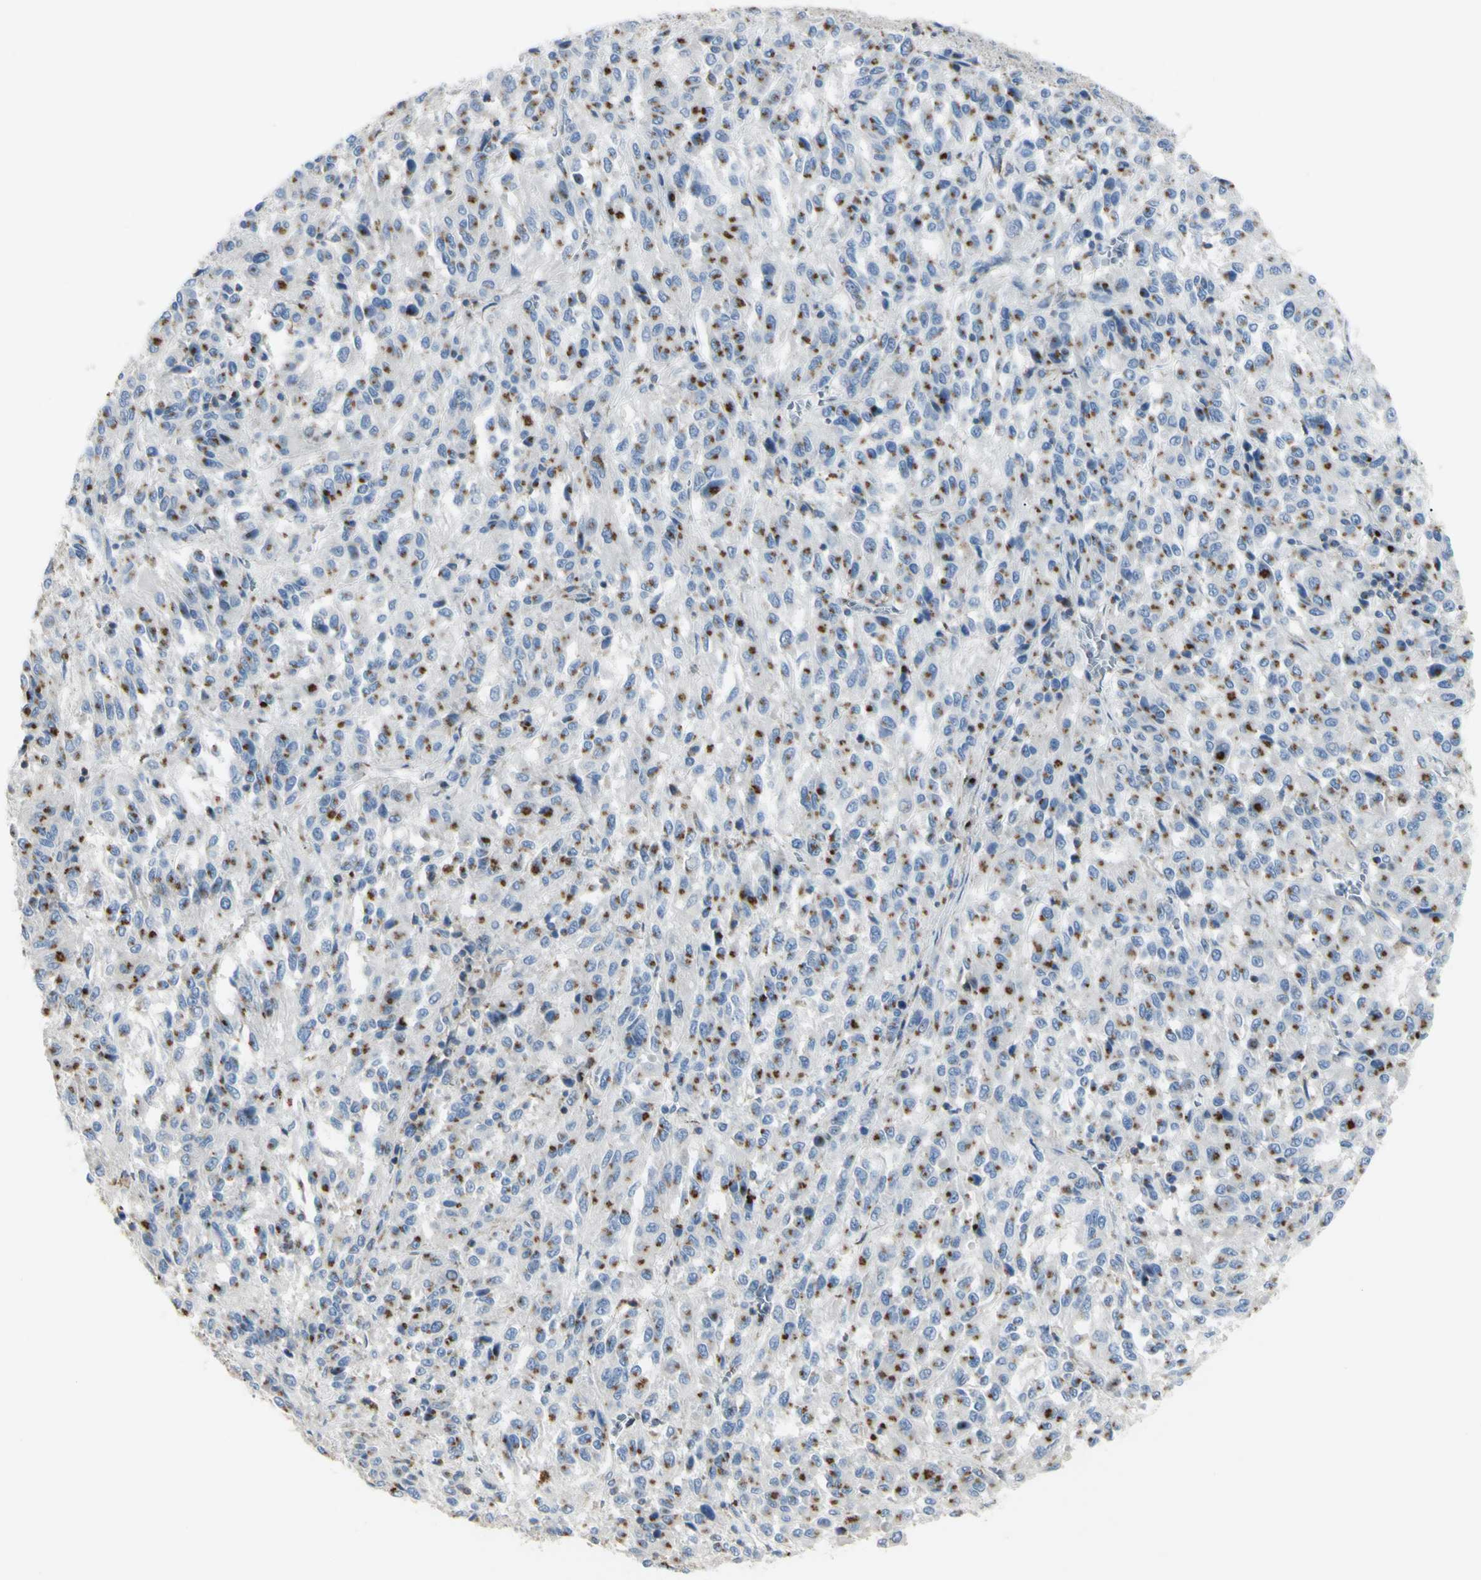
{"staining": {"intensity": "moderate", "quantity": "25%-75%", "location": "cytoplasmic/membranous"}, "tissue": "melanoma", "cell_type": "Tumor cells", "image_type": "cancer", "snomed": [{"axis": "morphology", "description": "Malignant melanoma, Metastatic site"}, {"axis": "topography", "description": "Lung"}], "caption": "A brown stain highlights moderate cytoplasmic/membranous positivity of a protein in human malignant melanoma (metastatic site) tumor cells.", "gene": "B4GALT3", "patient": {"sex": "male", "age": 64}}